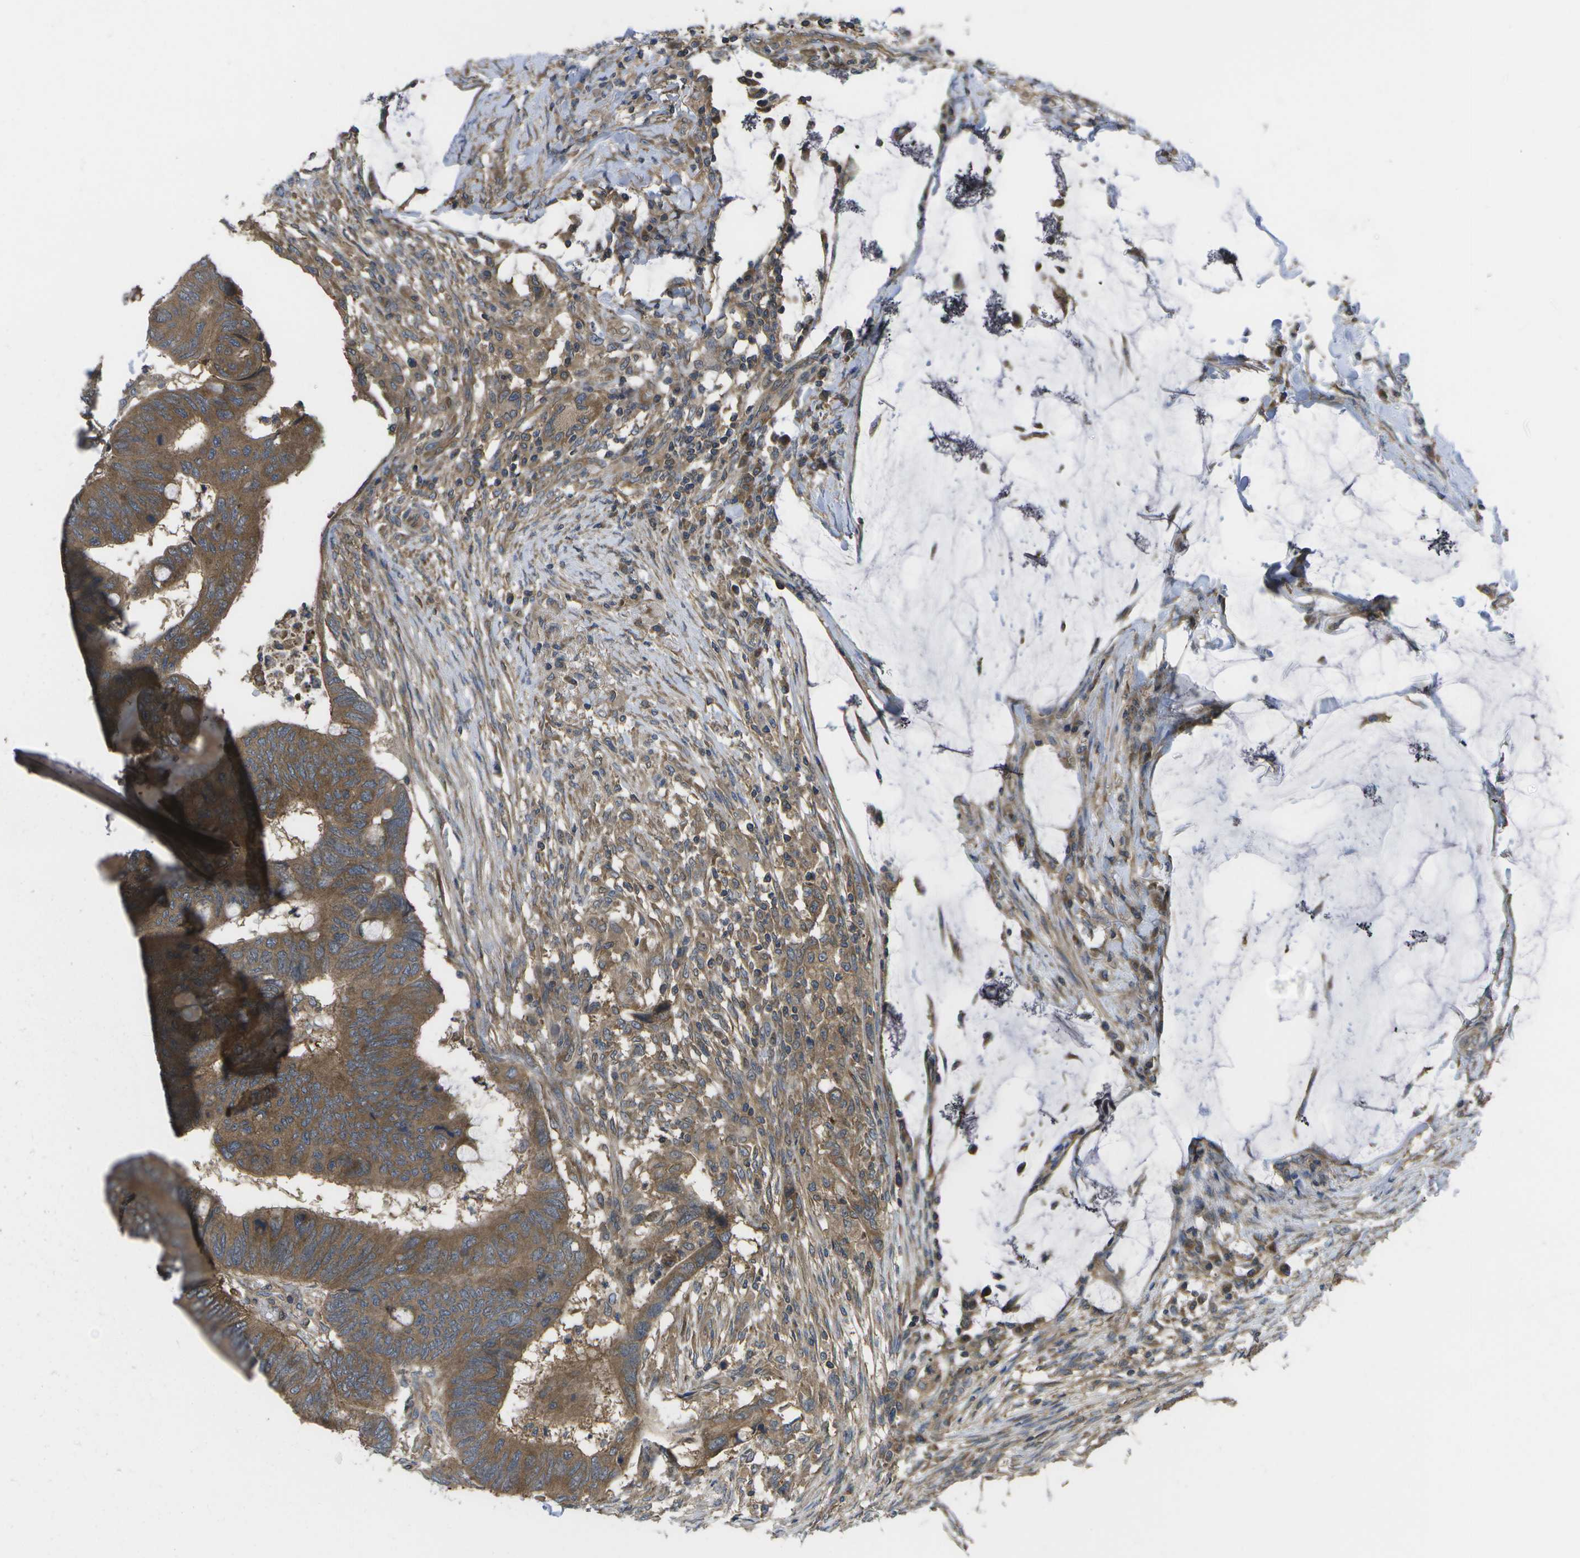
{"staining": {"intensity": "moderate", "quantity": ">75%", "location": "cytoplasmic/membranous"}, "tissue": "colorectal cancer", "cell_type": "Tumor cells", "image_type": "cancer", "snomed": [{"axis": "morphology", "description": "Normal tissue, NOS"}, {"axis": "morphology", "description": "Adenocarcinoma, NOS"}, {"axis": "topography", "description": "Rectum"}], "caption": "Human colorectal cancer (adenocarcinoma) stained for a protein (brown) reveals moderate cytoplasmic/membranous positive positivity in approximately >75% of tumor cells.", "gene": "DPM3", "patient": {"sex": "male", "age": 92}}